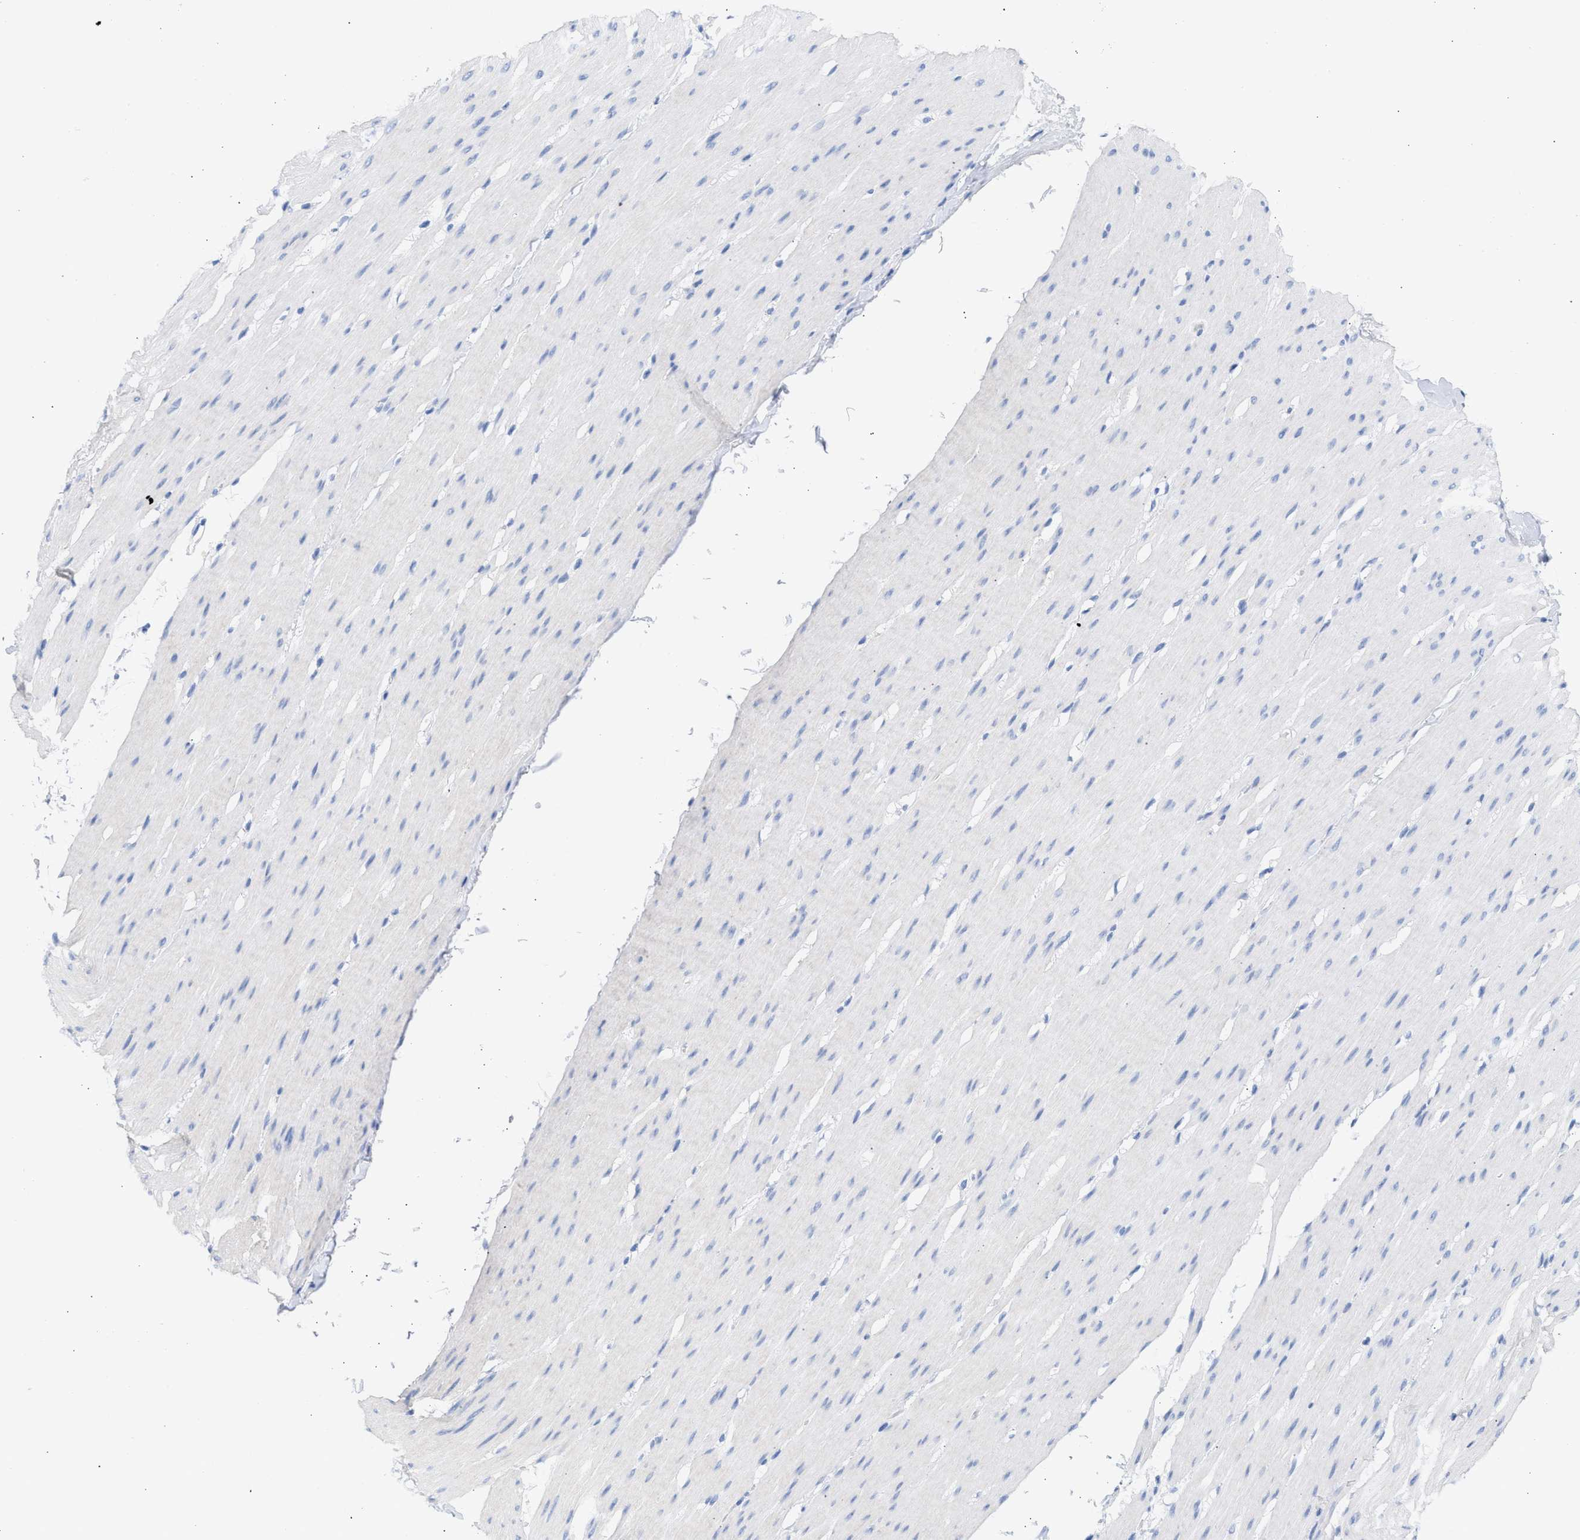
{"staining": {"intensity": "negative", "quantity": "none", "location": "none"}, "tissue": "smooth muscle", "cell_type": "Smooth muscle cells", "image_type": "normal", "snomed": [{"axis": "morphology", "description": "Normal tissue, NOS"}, {"axis": "topography", "description": "Smooth muscle"}, {"axis": "topography", "description": "Colon"}], "caption": "Immunohistochemistry (IHC) histopathology image of benign smooth muscle stained for a protein (brown), which shows no staining in smooth muscle cells. (DAB (3,3'-diaminobenzidine) immunohistochemistry (IHC) visualized using brightfield microscopy, high magnification).", "gene": "RSPH1", "patient": {"sex": "male", "age": 67}}